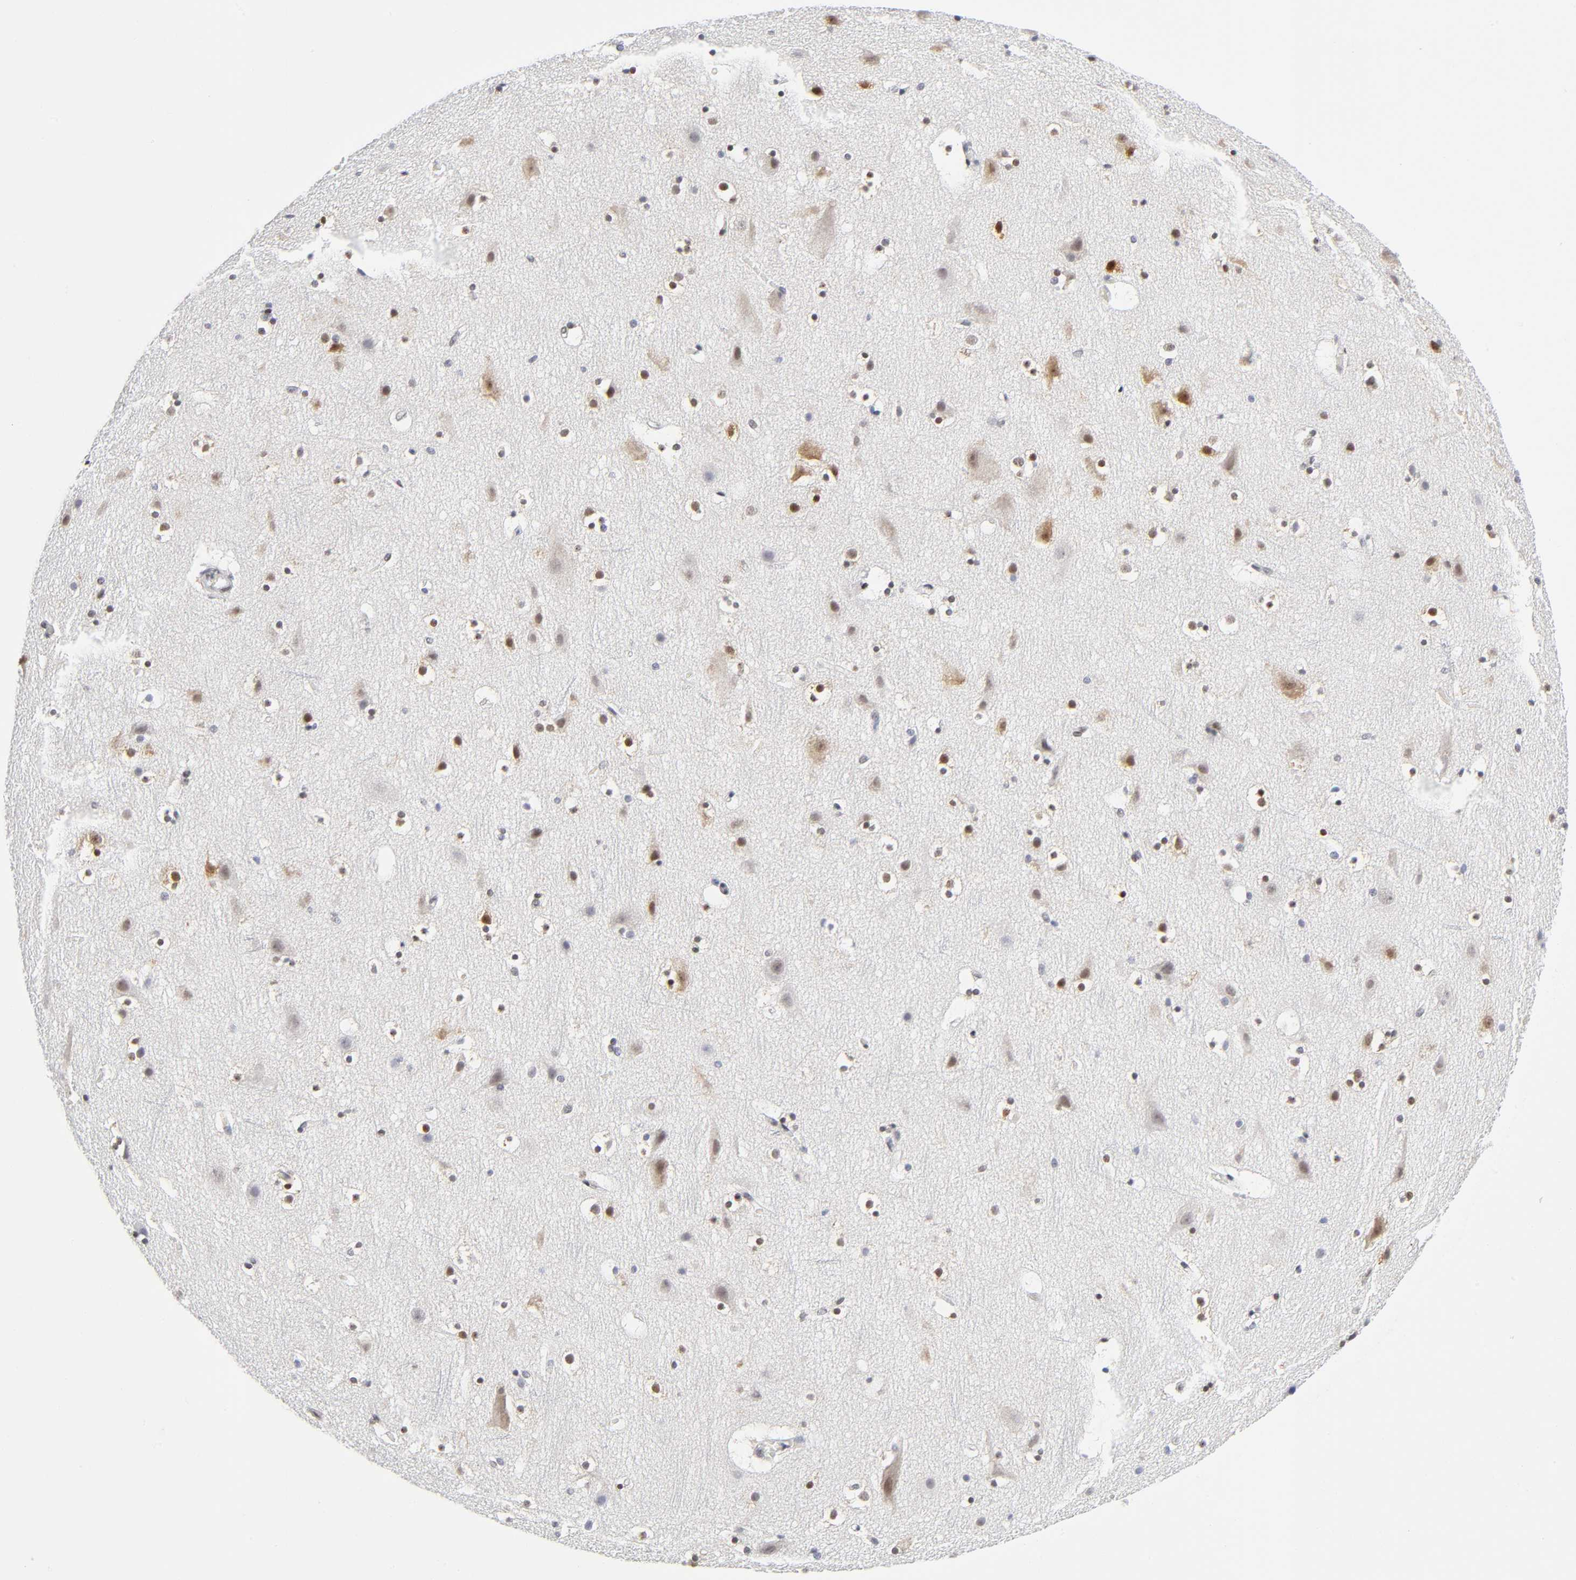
{"staining": {"intensity": "weak", "quantity": ">75%", "location": "nuclear"}, "tissue": "cerebral cortex", "cell_type": "Endothelial cells", "image_type": "normal", "snomed": [{"axis": "morphology", "description": "Normal tissue, NOS"}, {"axis": "topography", "description": "Cerebral cortex"}], "caption": "Weak nuclear protein positivity is identified in approximately >75% of endothelial cells in cerebral cortex. Ihc stains the protein of interest in brown and the nuclei are stained blue.", "gene": "NFIC", "patient": {"sex": "male", "age": 45}}